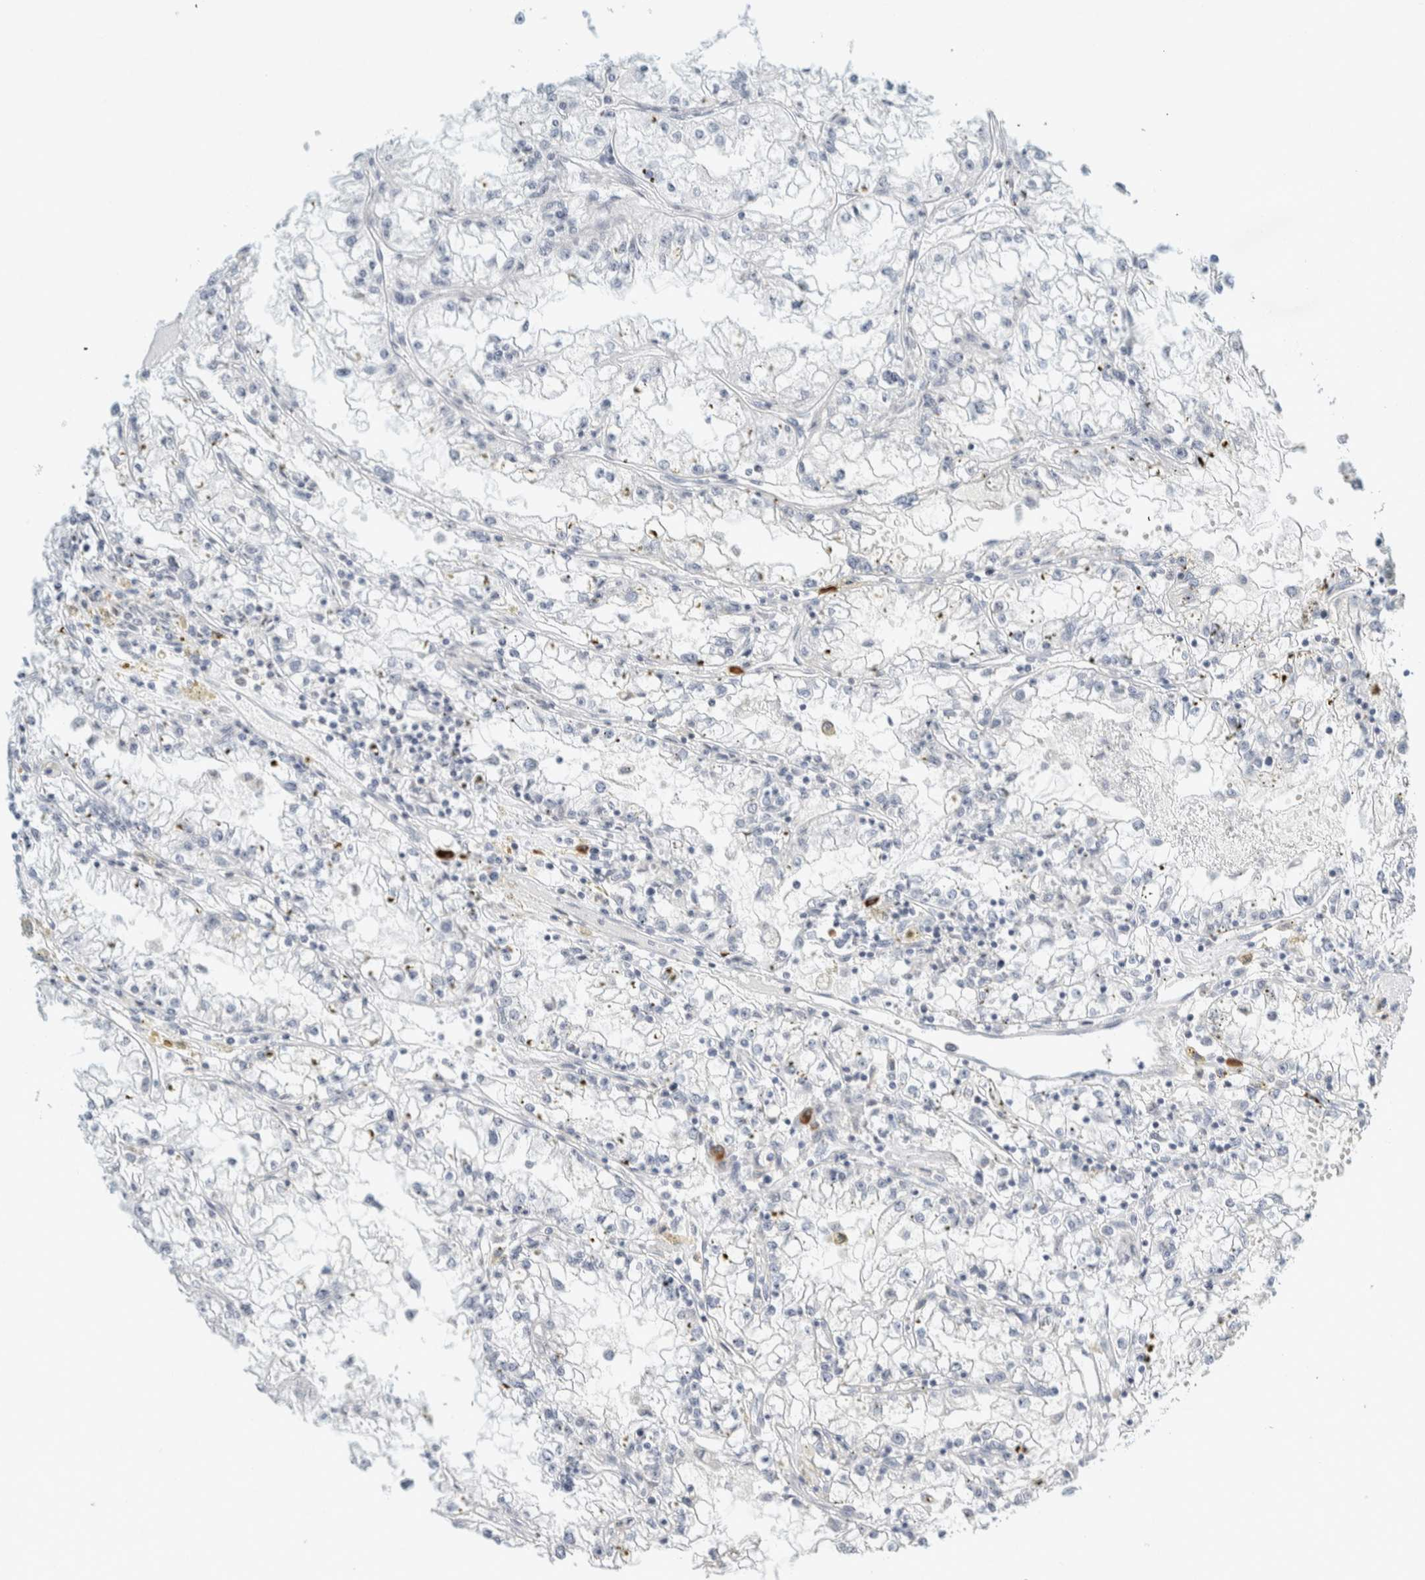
{"staining": {"intensity": "negative", "quantity": "none", "location": "none"}, "tissue": "renal cancer", "cell_type": "Tumor cells", "image_type": "cancer", "snomed": [{"axis": "morphology", "description": "Adenocarcinoma, NOS"}, {"axis": "topography", "description": "Kidney"}], "caption": "An image of renal cancer stained for a protein displays no brown staining in tumor cells.", "gene": "ARHGAP27", "patient": {"sex": "male", "age": 56}}